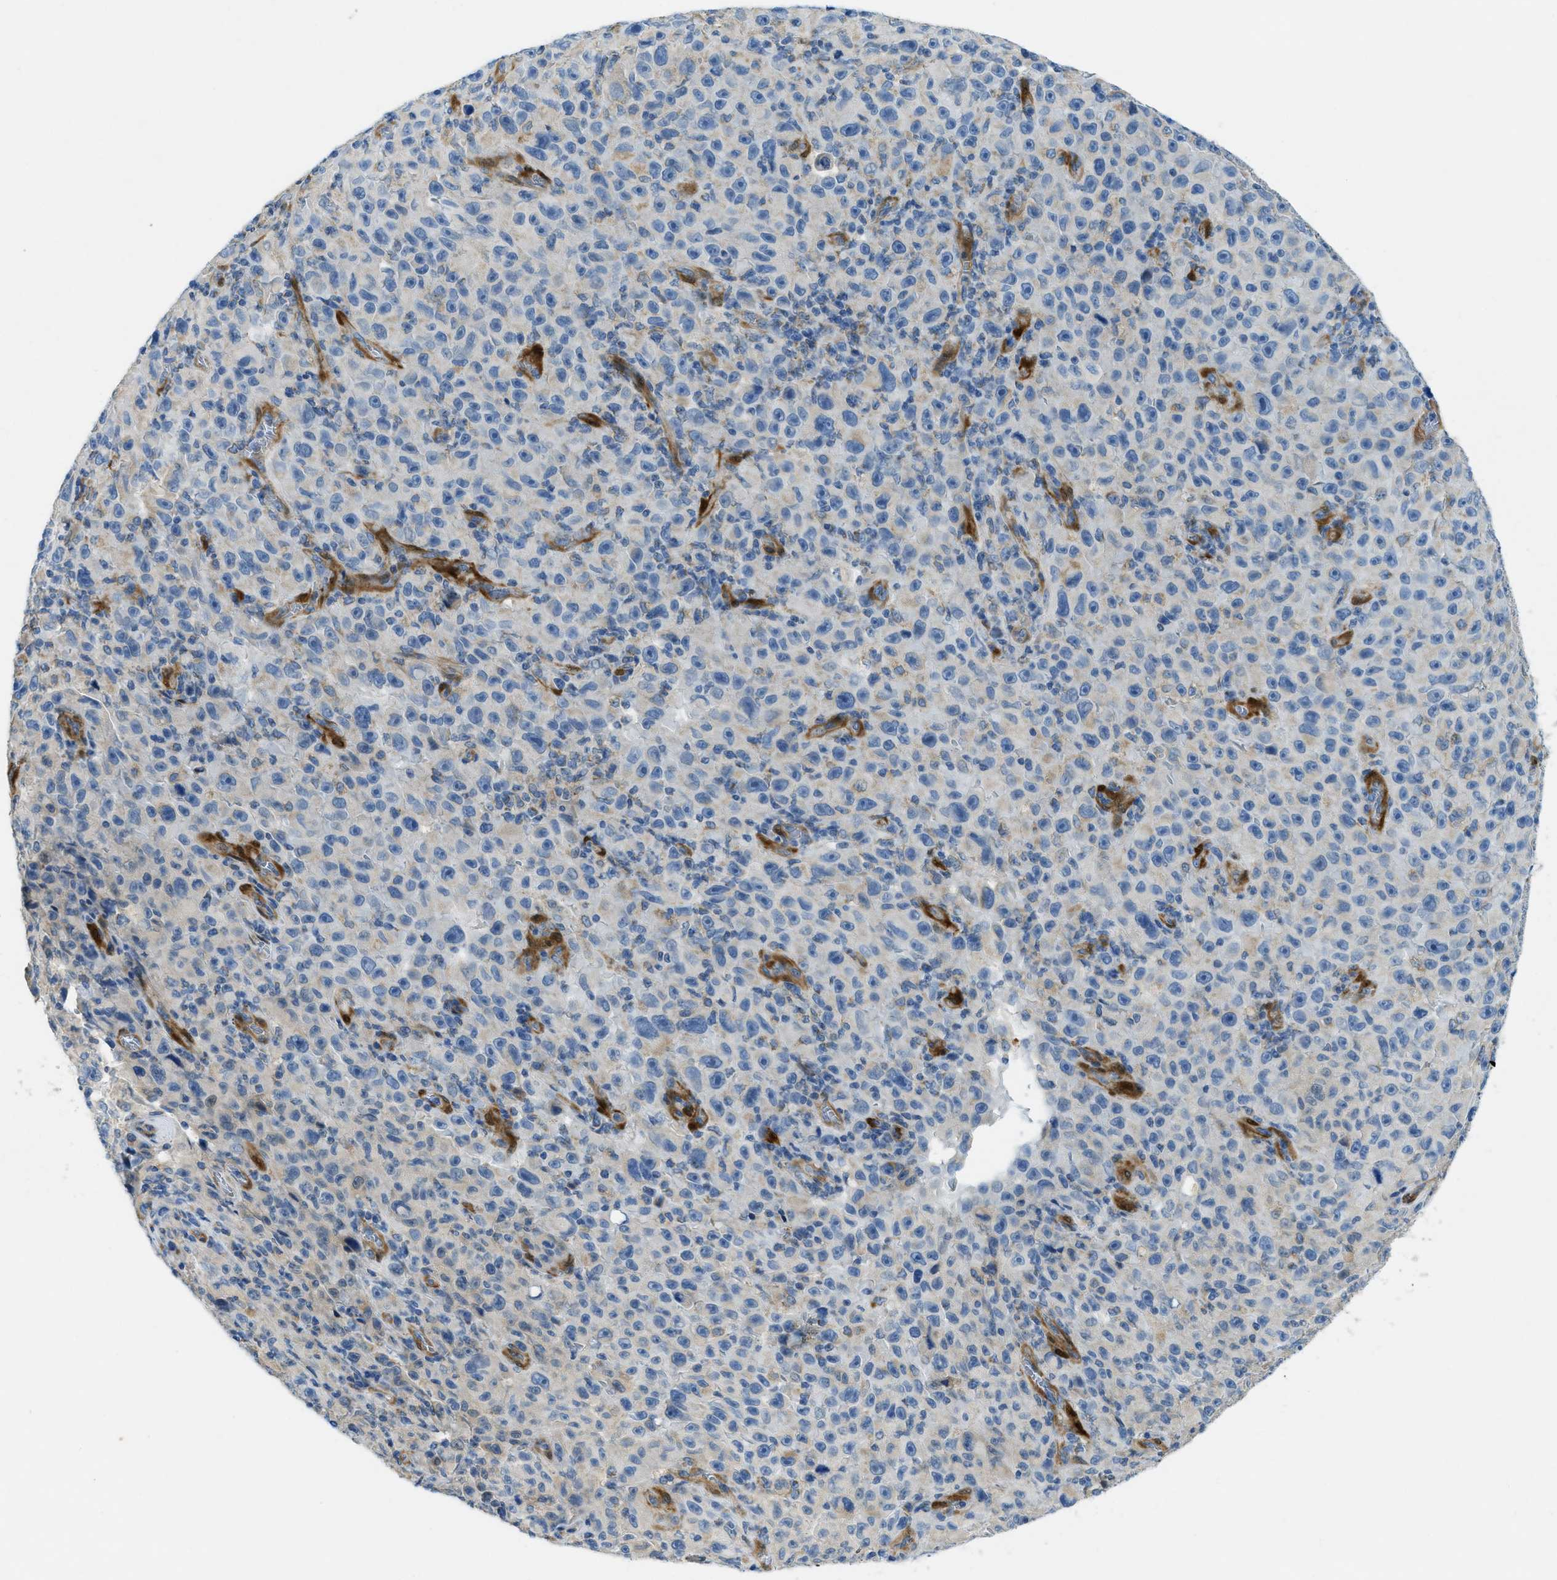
{"staining": {"intensity": "moderate", "quantity": "<25%", "location": "cytoplasmic/membranous"}, "tissue": "melanoma", "cell_type": "Tumor cells", "image_type": "cancer", "snomed": [{"axis": "morphology", "description": "Malignant melanoma, NOS"}, {"axis": "topography", "description": "Skin"}], "caption": "The immunohistochemical stain labels moderate cytoplasmic/membranous positivity in tumor cells of melanoma tissue.", "gene": "CYGB", "patient": {"sex": "female", "age": 82}}